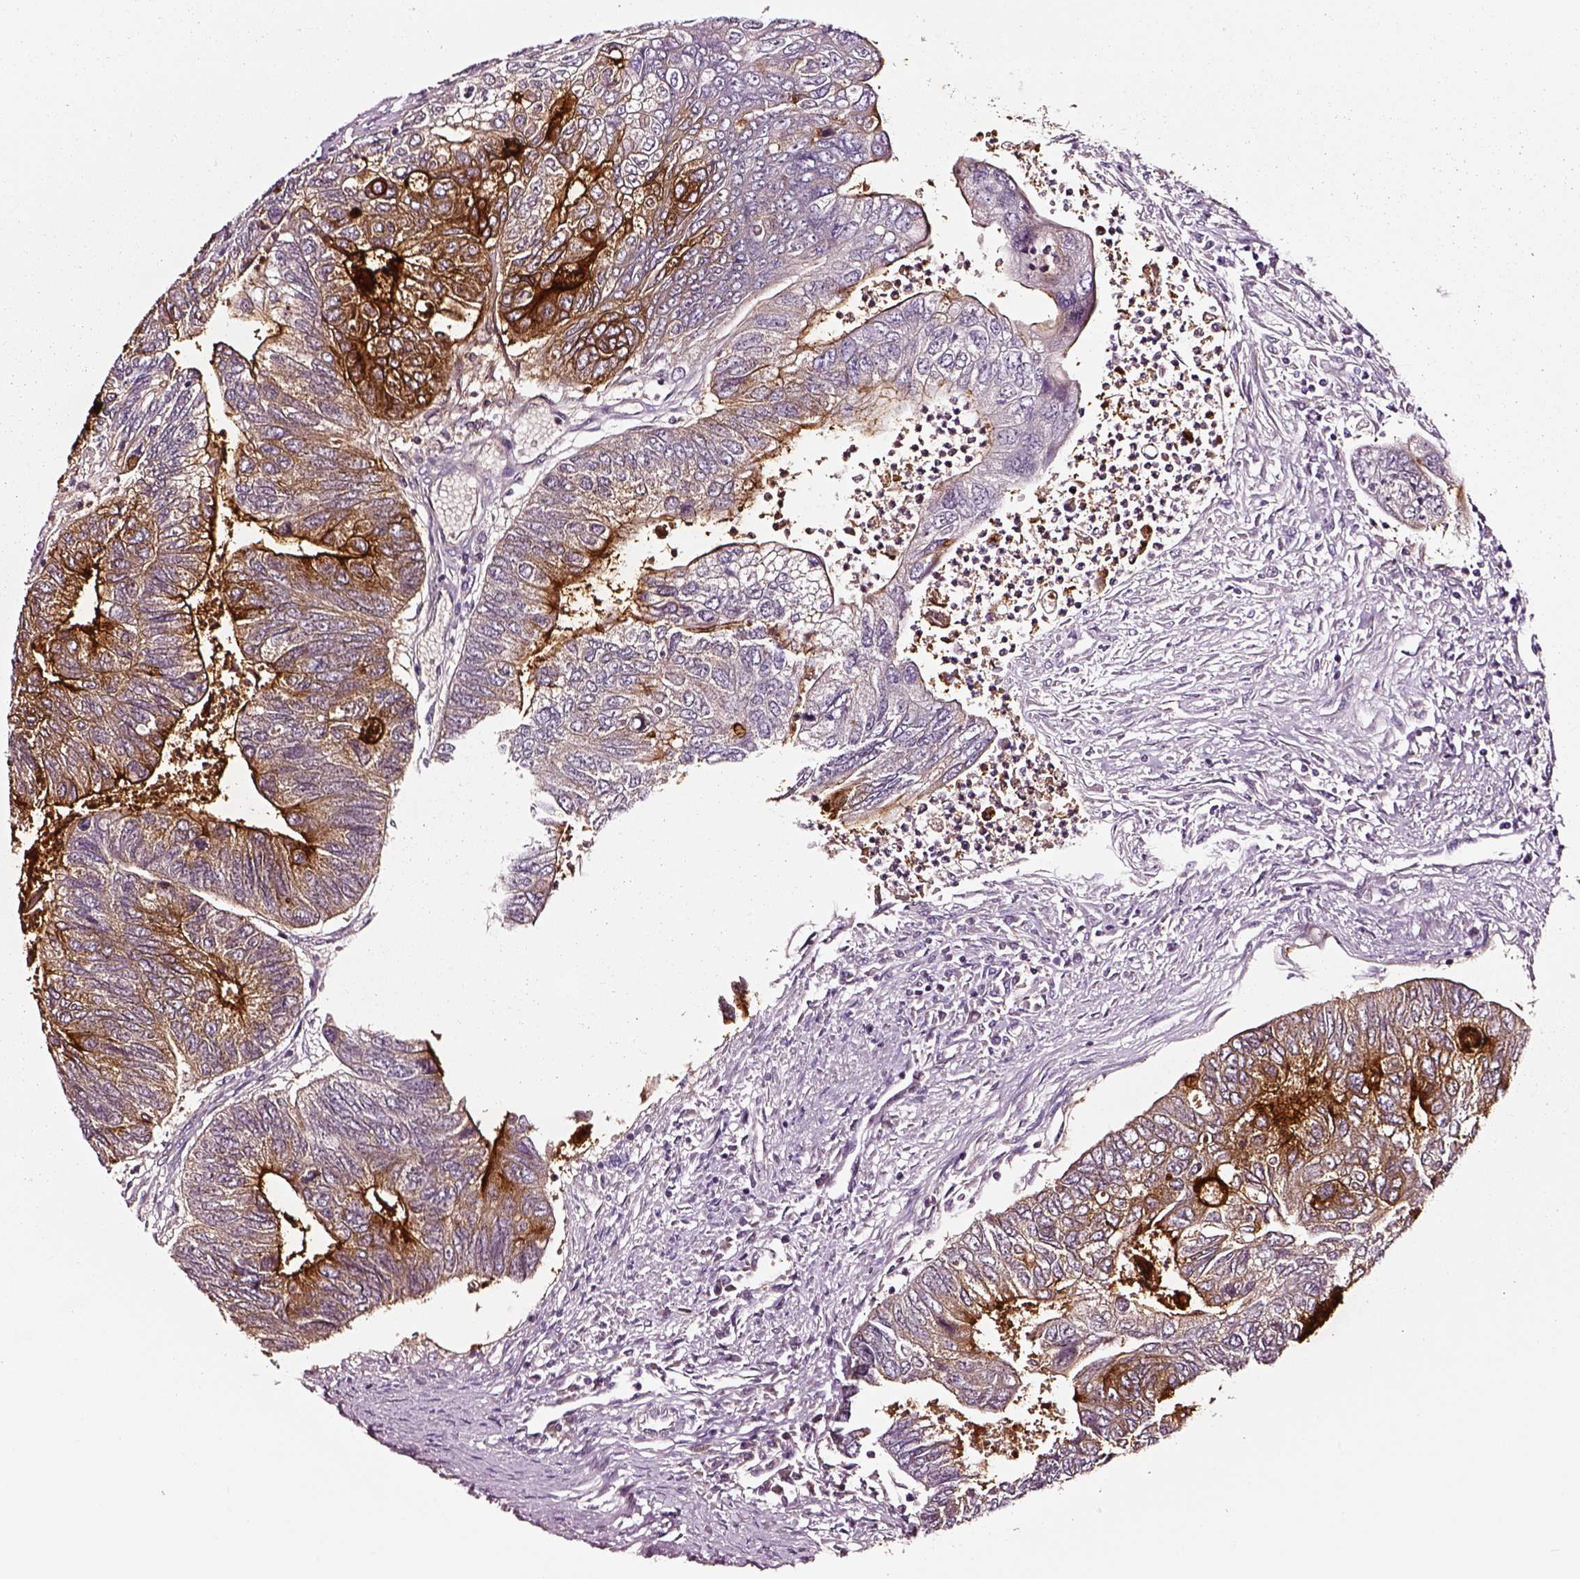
{"staining": {"intensity": "strong", "quantity": ">75%", "location": "cytoplasmic/membranous"}, "tissue": "colorectal cancer", "cell_type": "Tumor cells", "image_type": "cancer", "snomed": [{"axis": "morphology", "description": "Adenocarcinoma, NOS"}, {"axis": "topography", "description": "Colon"}], "caption": "IHC of human colorectal cancer reveals high levels of strong cytoplasmic/membranous staining in approximately >75% of tumor cells. The protein is shown in brown color, while the nuclei are stained blue.", "gene": "DPEP1", "patient": {"sex": "female", "age": 67}}